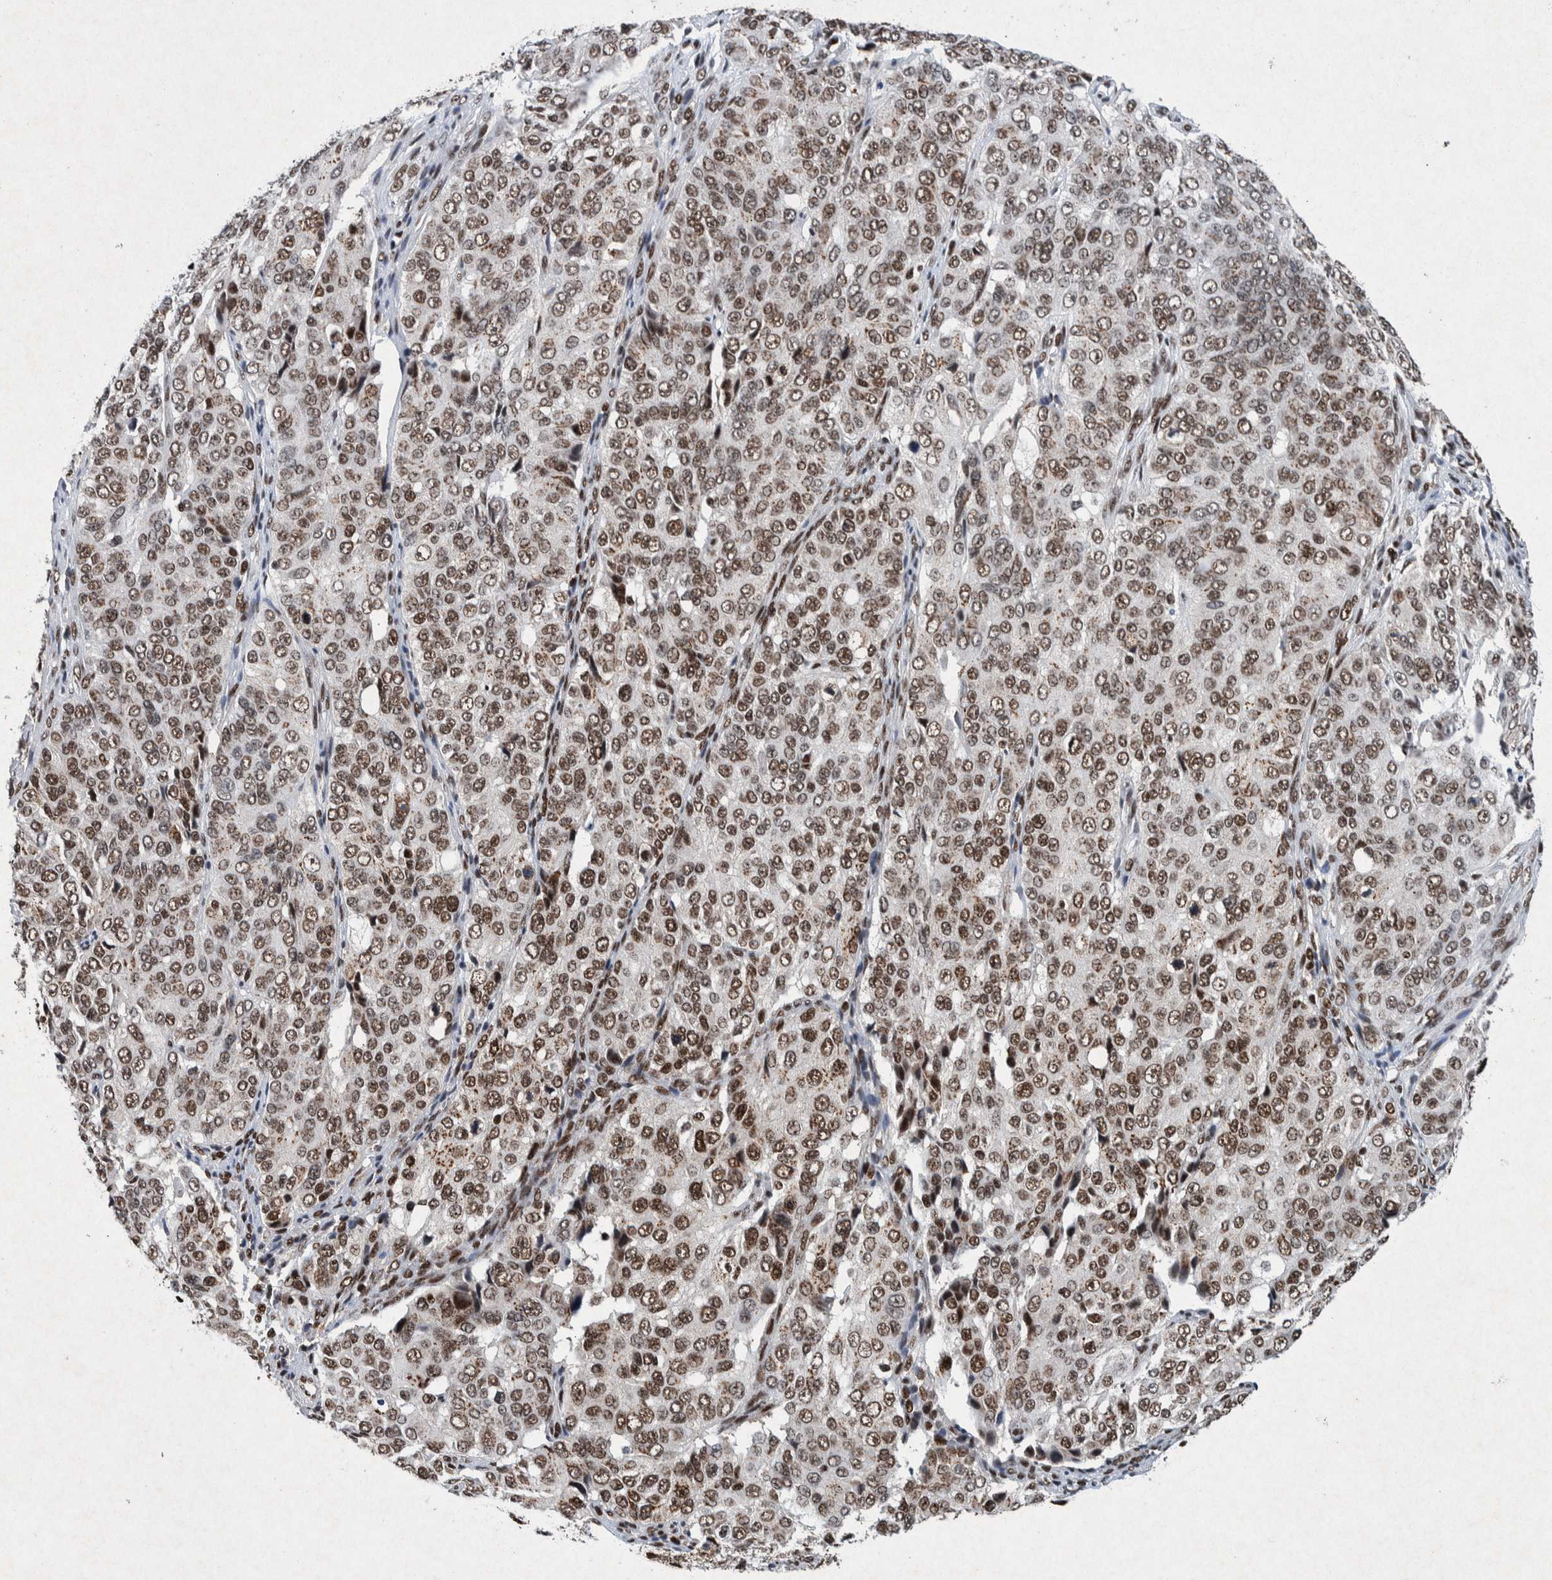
{"staining": {"intensity": "moderate", "quantity": ">75%", "location": "nuclear"}, "tissue": "ovarian cancer", "cell_type": "Tumor cells", "image_type": "cancer", "snomed": [{"axis": "morphology", "description": "Carcinoma, endometroid"}, {"axis": "topography", "description": "Ovary"}], "caption": "IHC of ovarian cancer displays medium levels of moderate nuclear staining in approximately >75% of tumor cells. Using DAB (3,3'-diaminobenzidine) (brown) and hematoxylin (blue) stains, captured at high magnification using brightfield microscopy.", "gene": "TAF10", "patient": {"sex": "female", "age": 51}}